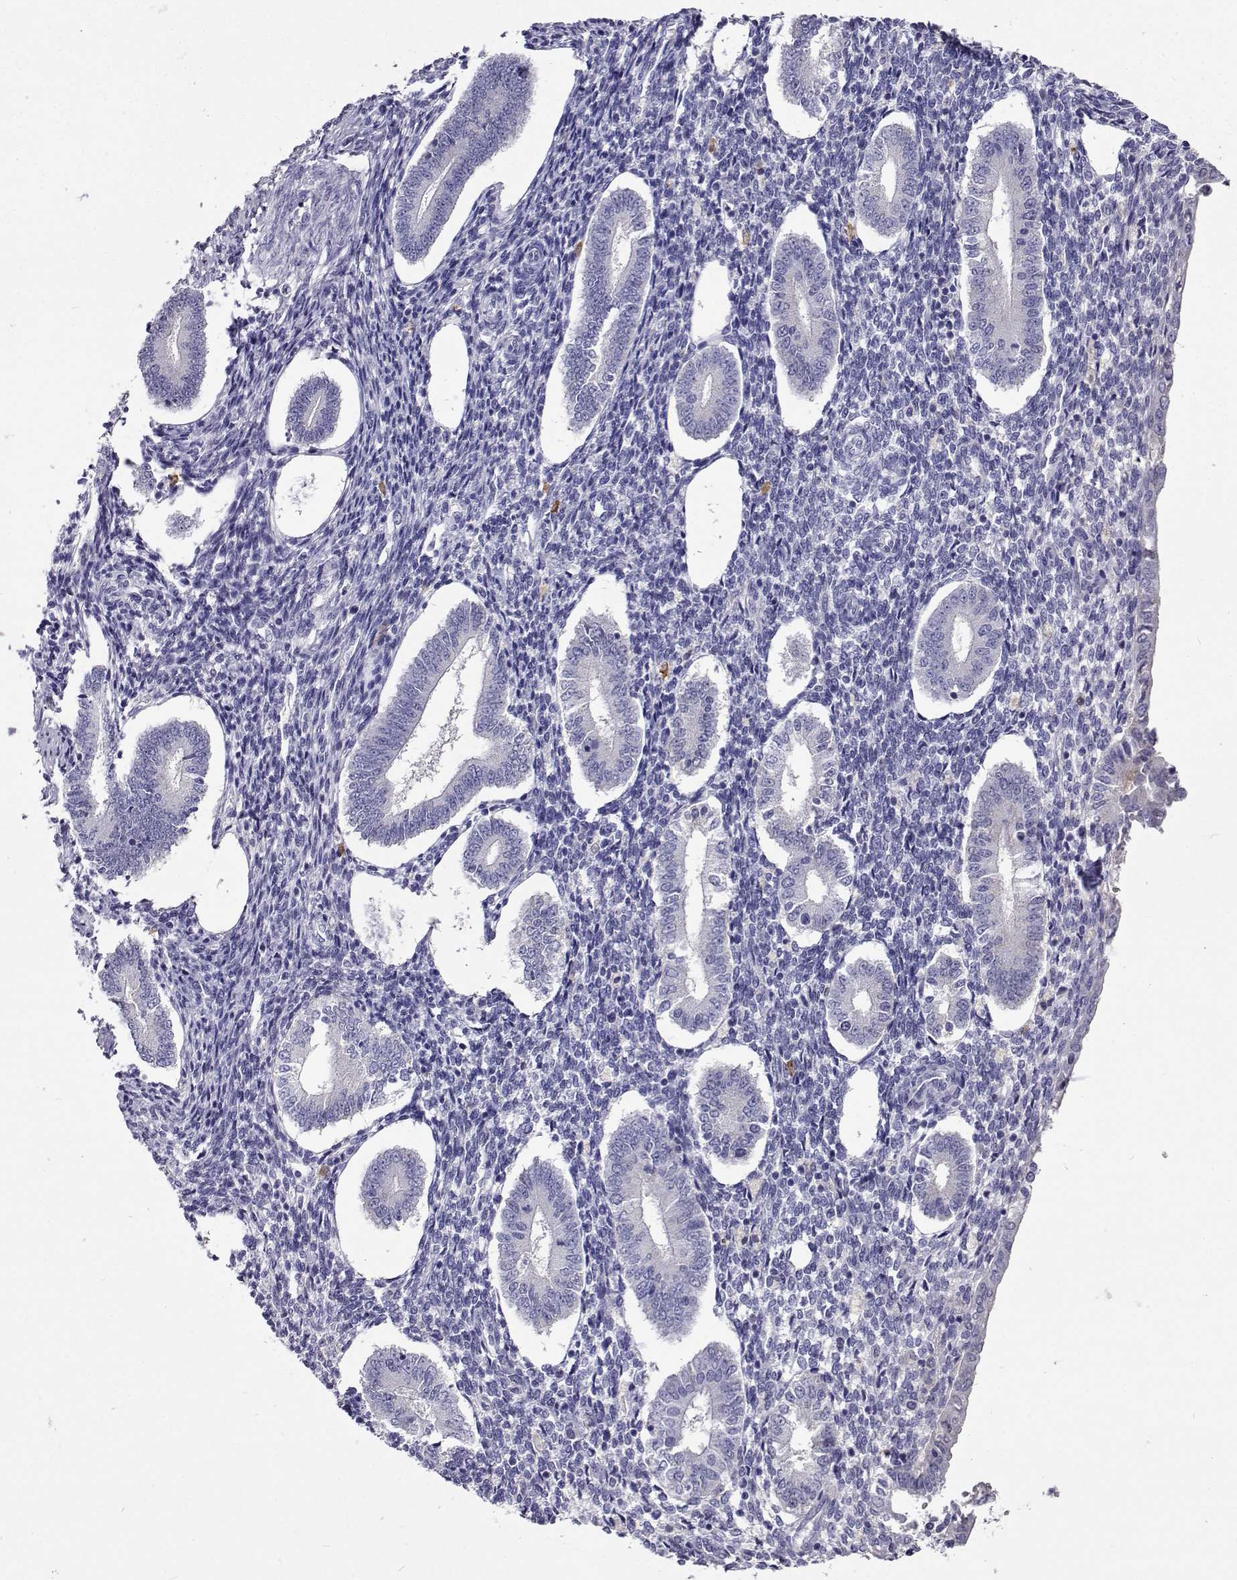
{"staining": {"intensity": "negative", "quantity": "none", "location": "none"}, "tissue": "endometrium", "cell_type": "Cells in endometrial stroma", "image_type": "normal", "snomed": [{"axis": "morphology", "description": "Normal tissue, NOS"}, {"axis": "topography", "description": "Endometrium"}], "caption": "A high-resolution histopathology image shows immunohistochemistry staining of normal endometrium, which demonstrates no significant positivity in cells in endometrial stroma. Brightfield microscopy of immunohistochemistry (IHC) stained with DAB (brown) and hematoxylin (blue), captured at high magnification.", "gene": "CFAP44", "patient": {"sex": "female", "age": 40}}